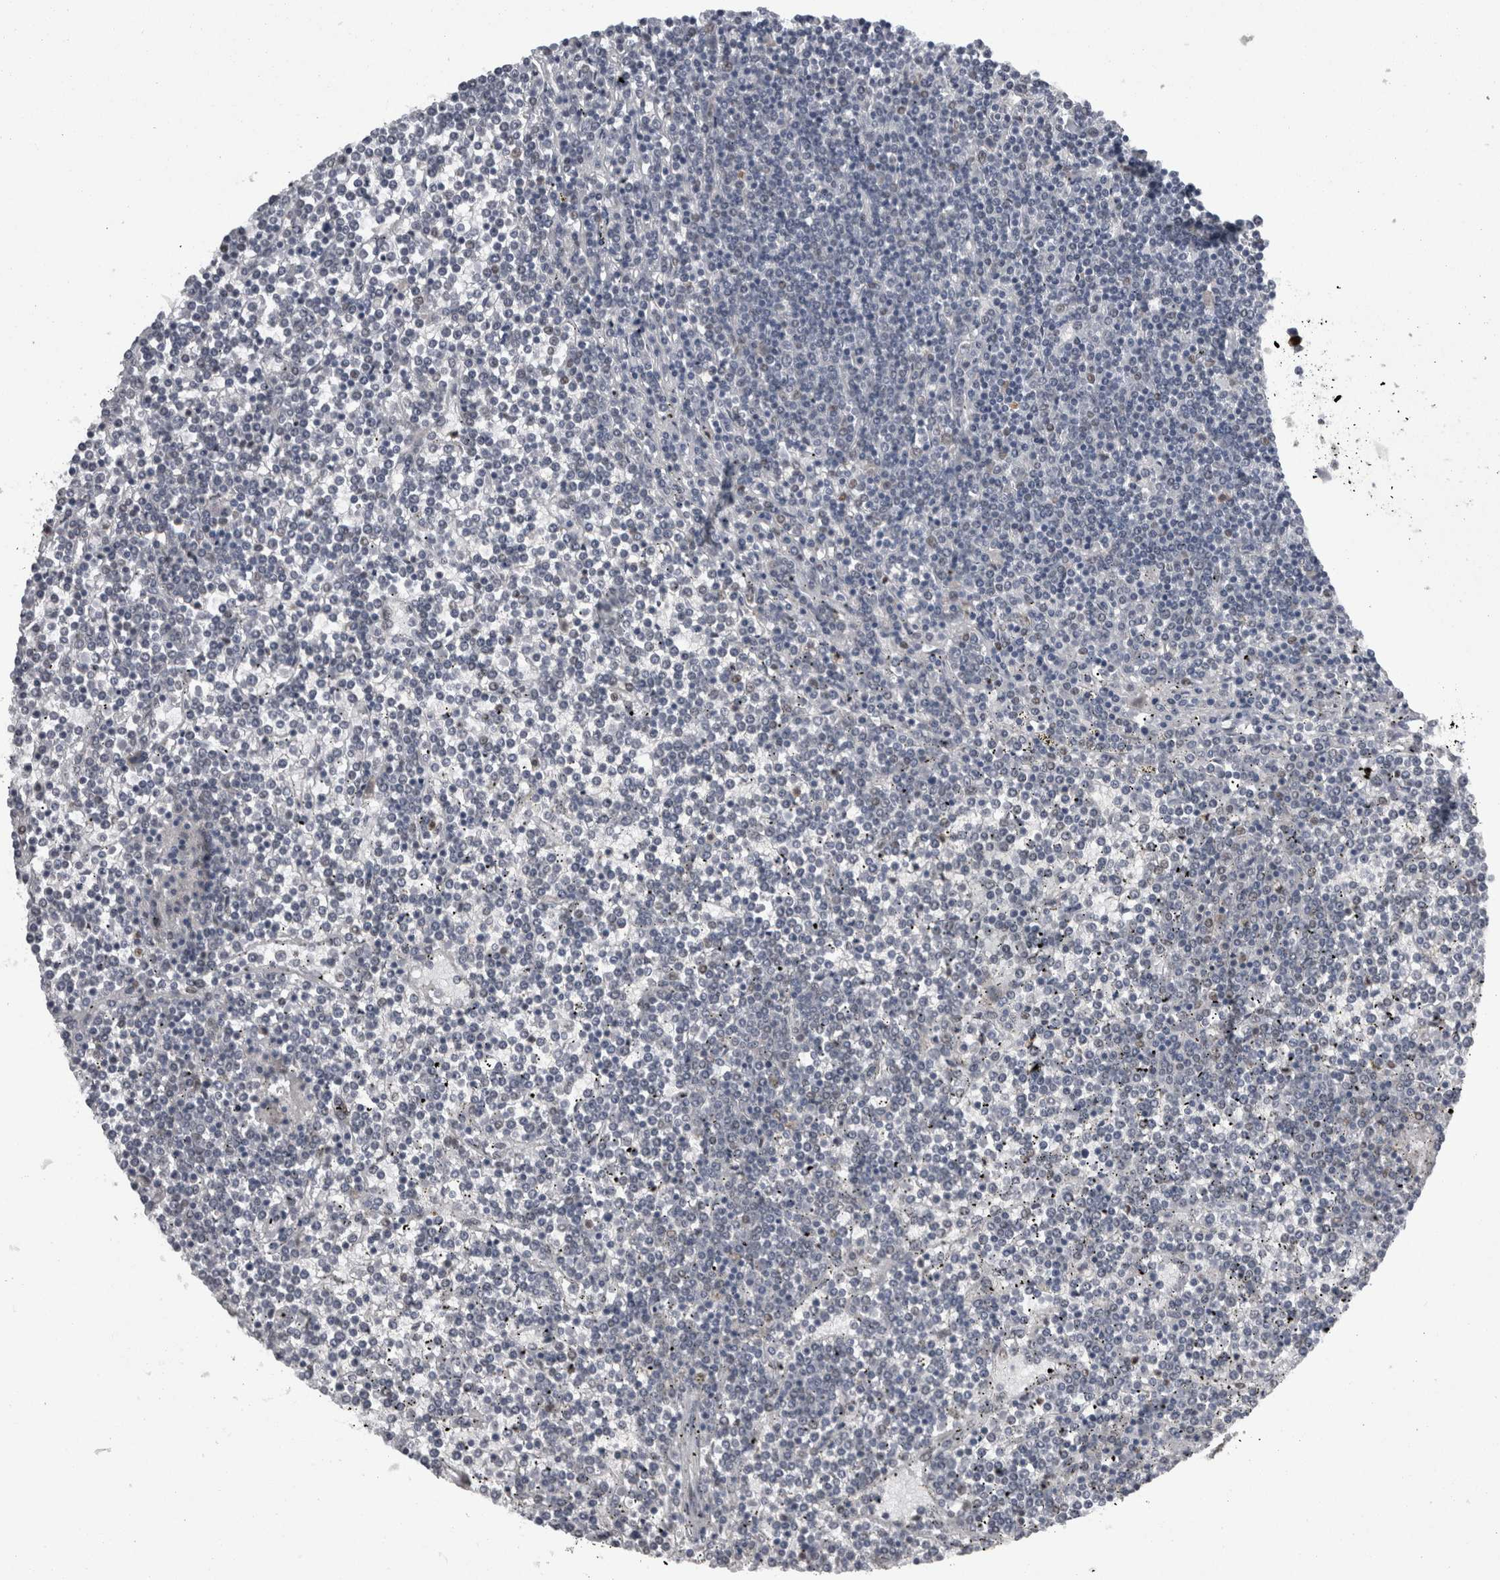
{"staining": {"intensity": "moderate", "quantity": "<25%", "location": "nuclear"}, "tissue": "lymphoma", "cell_type": "Tumor cells", "image_type": "cancer", "snomed": [{"axis": "morphology", "description": "Malignant lymphoma, non-Hodgkin's type, Low grade"}, {"axis": "topography", "description": "Spleen"}], "caption": "This is an image of IHC staining of low-grade malignant lymphoma, non-Hodgkin's type, which shows moderate positivity in the nuclear of tumor cells.", "gene": "C1orf54", "patient": {"sex": "female", "age": 19}}